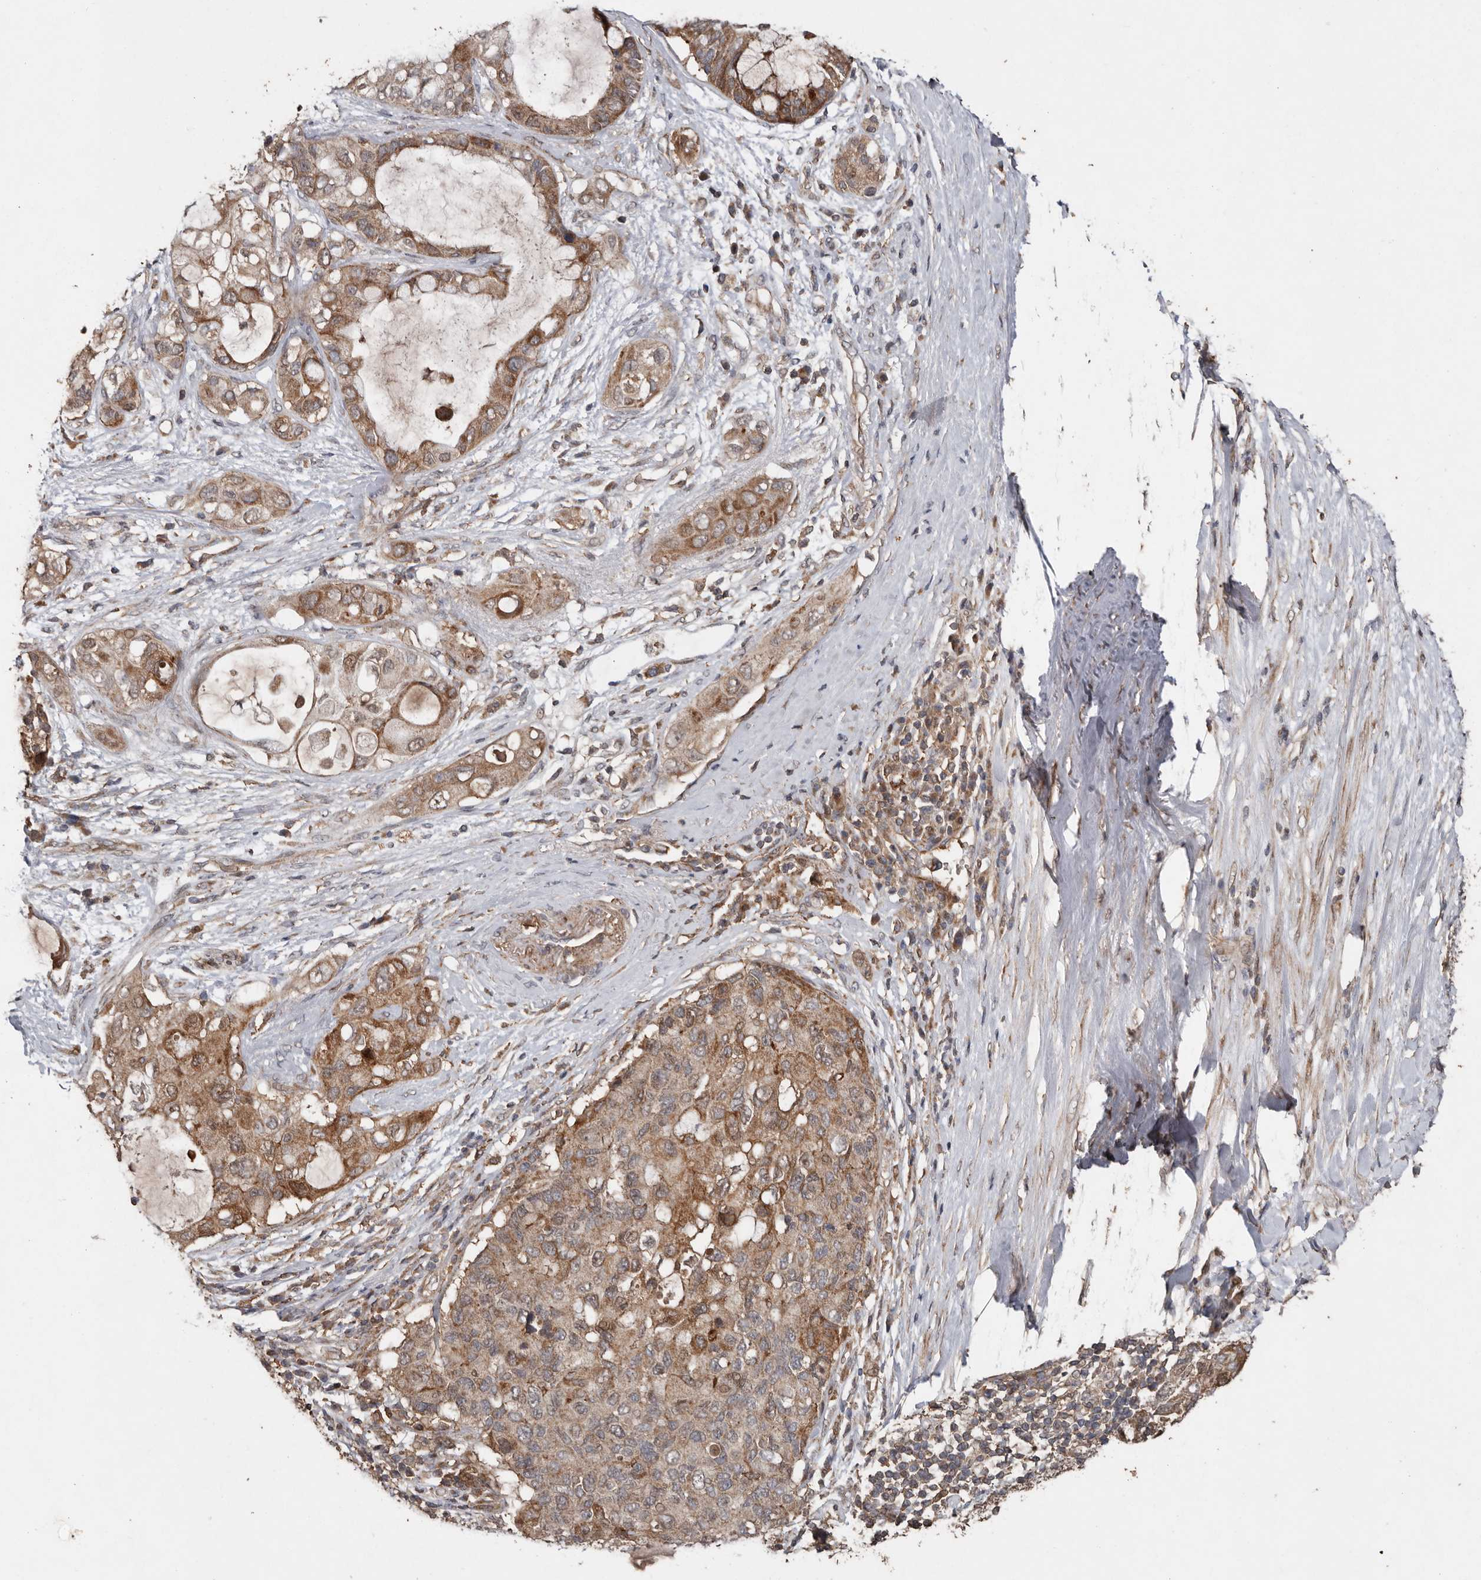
{"staining": {"intensity": "moderate", "quantity": ">75%", "location": "cytoplasmic/membranous"}, "tissue": "pancreatic cancer", "cell_type": "Tumor cells", "image_type": "cancer", "snomed": [{"axis": "morphology", "description": "Adenocarcinoma, NOS"}, {"axis": "topography", "description": "Pancreas"}], "caption": "Human pancreatic cancer stained with a protein marker exhibits moderate staining in tumor cells.", "gene": "RANBP17", "patient": {"sex": "female", "age": 56}}